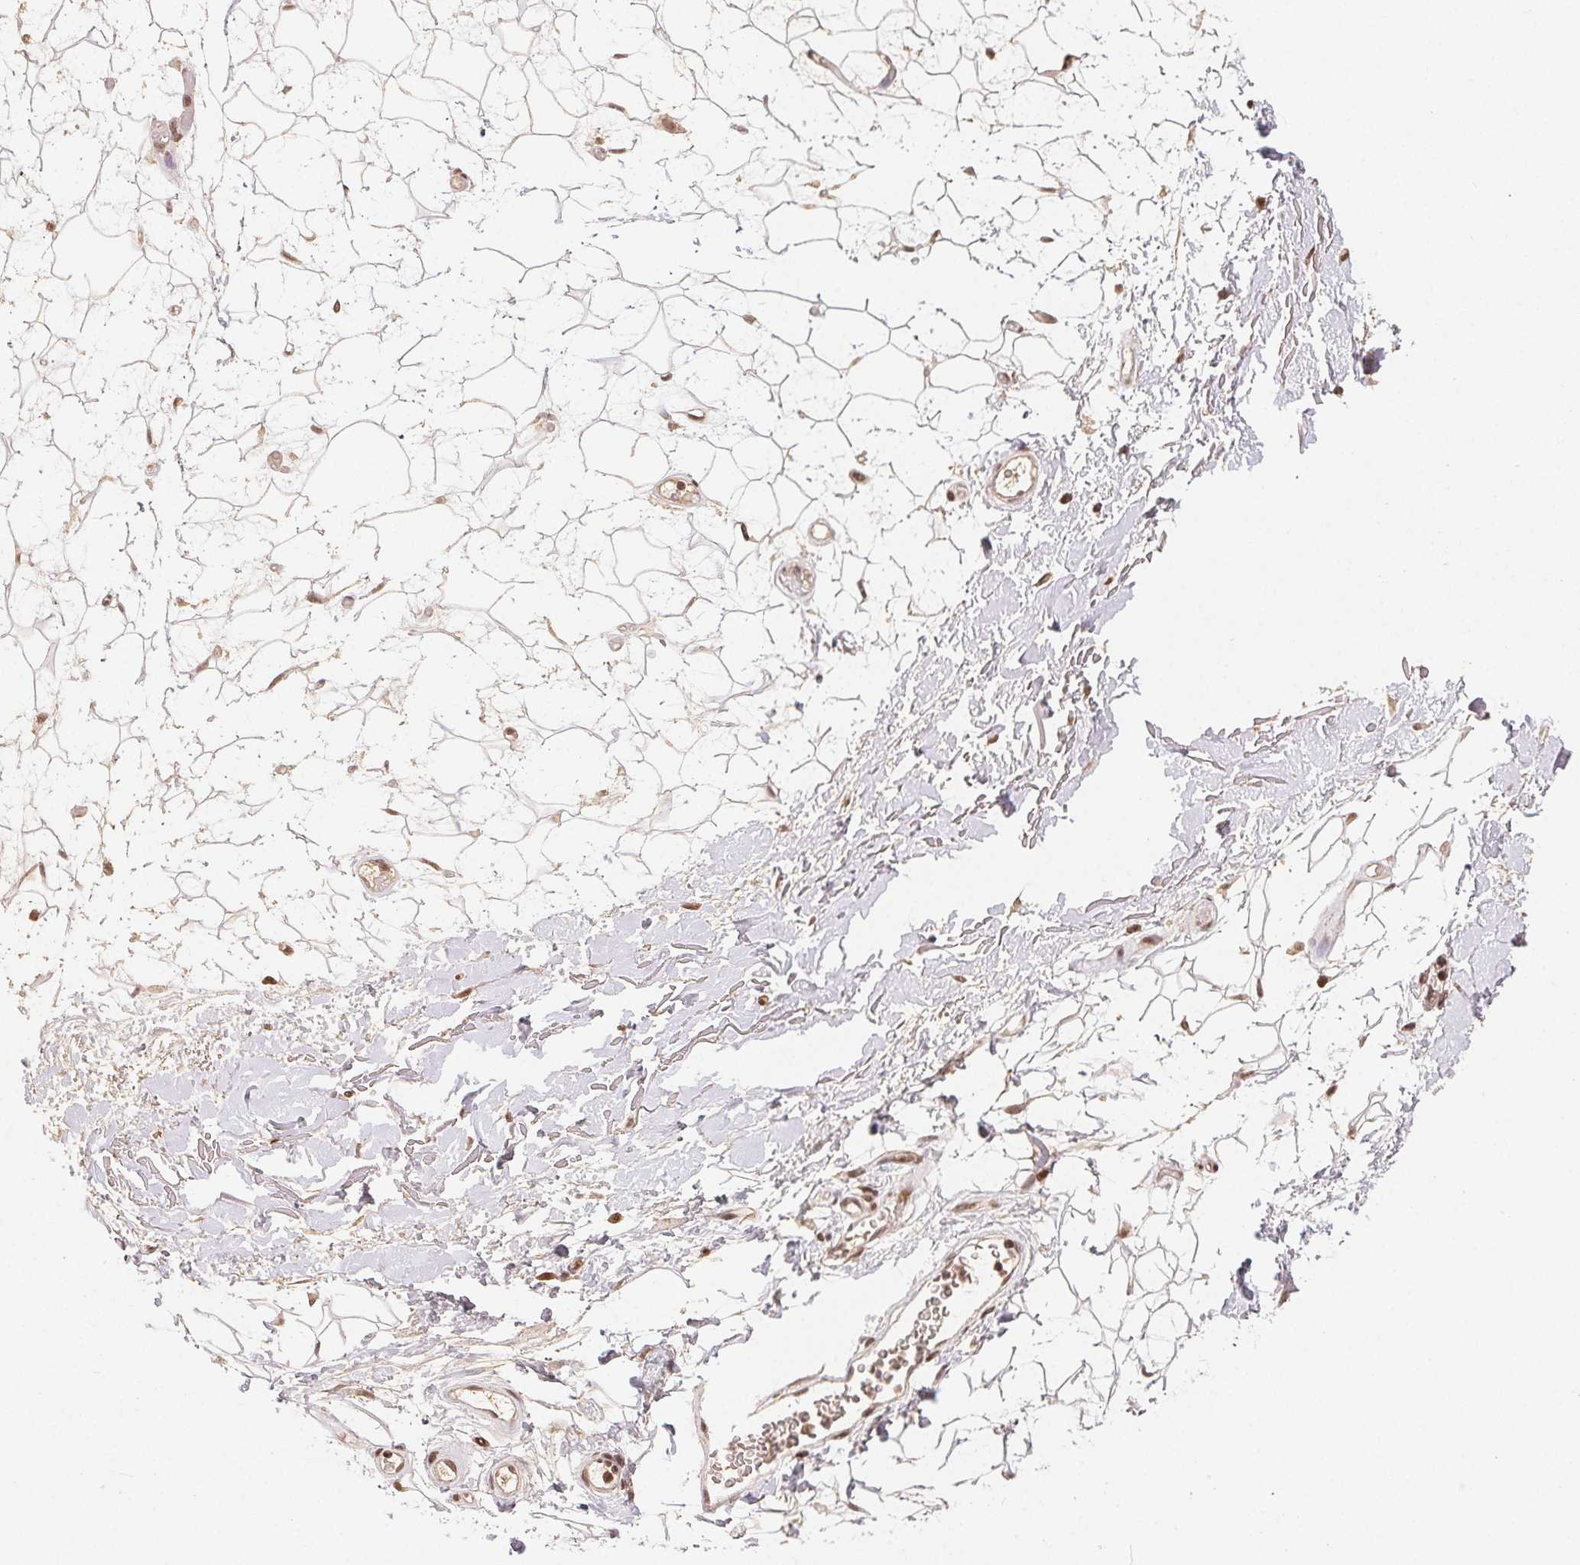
{"staining": {"intensity": "negative", "quantity": "none", "location": "none"}, "tissue": "adipose tissue", "cell_type": "Adipocytes", "image_type": "normal", "snomed": [{"axis": "morphology", "description": "Normal tissue, NOS"}, {"axis": "topography", "description": "Anal"}, {"axis": "topography", "description": "Peripheral nerve tissue"}], "caption": "Adipose tissue was stained to show a protein in brown. There is no significant positivity in adipocytes. (DAB IHC visualized using brightfield microscopy, high magnification).", "gene": "MAPKAPK2", "patient": {"sex": "male", "age": 78}}